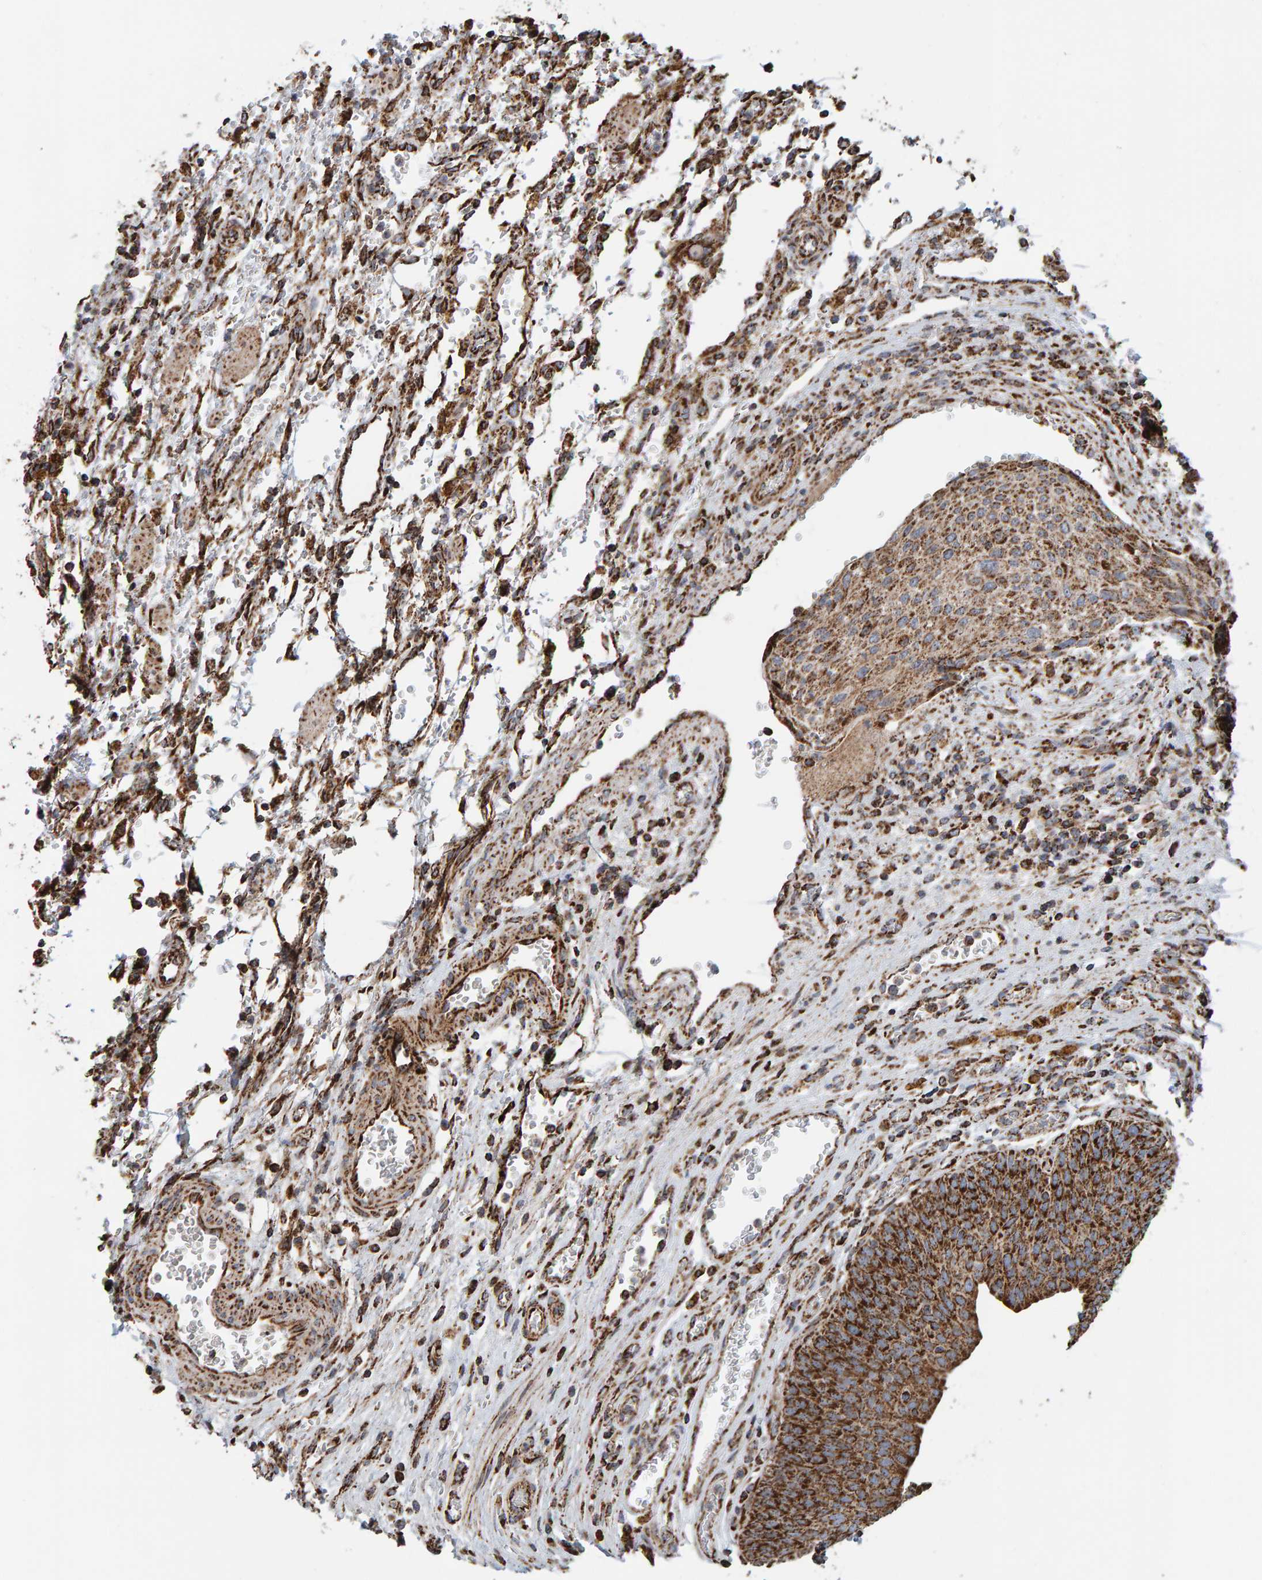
{"staining": {"intensity": "moderate", "quantity": ">75%", "location": "cytoplasmic/membranous"}, "tissue": "urothelial cancer", "cell_type": "Tumor cells", "image_type": "cancer", "snomed": [{"axis": "morphology", "description": "Urothelial carcinoma, Low grade"}, {"axis": "morphology", "description": "Urothelial carcinoma, High grade"}, {"axis": "topography", "description": "Urinary bladder"}], "caption": "Immunohistochemical staining of human low-grade urothelial carcinoma demonstrates moderate cytoplasmic/membranous protein staining in about >75% of tumor cells. The staining is performed using DAB brown chromogen to label protein expression. The nuclei are counter-stained blue using hematoxylin.", "gene": "MRPL45", "patient": {"sex": "male", "age": 35}}